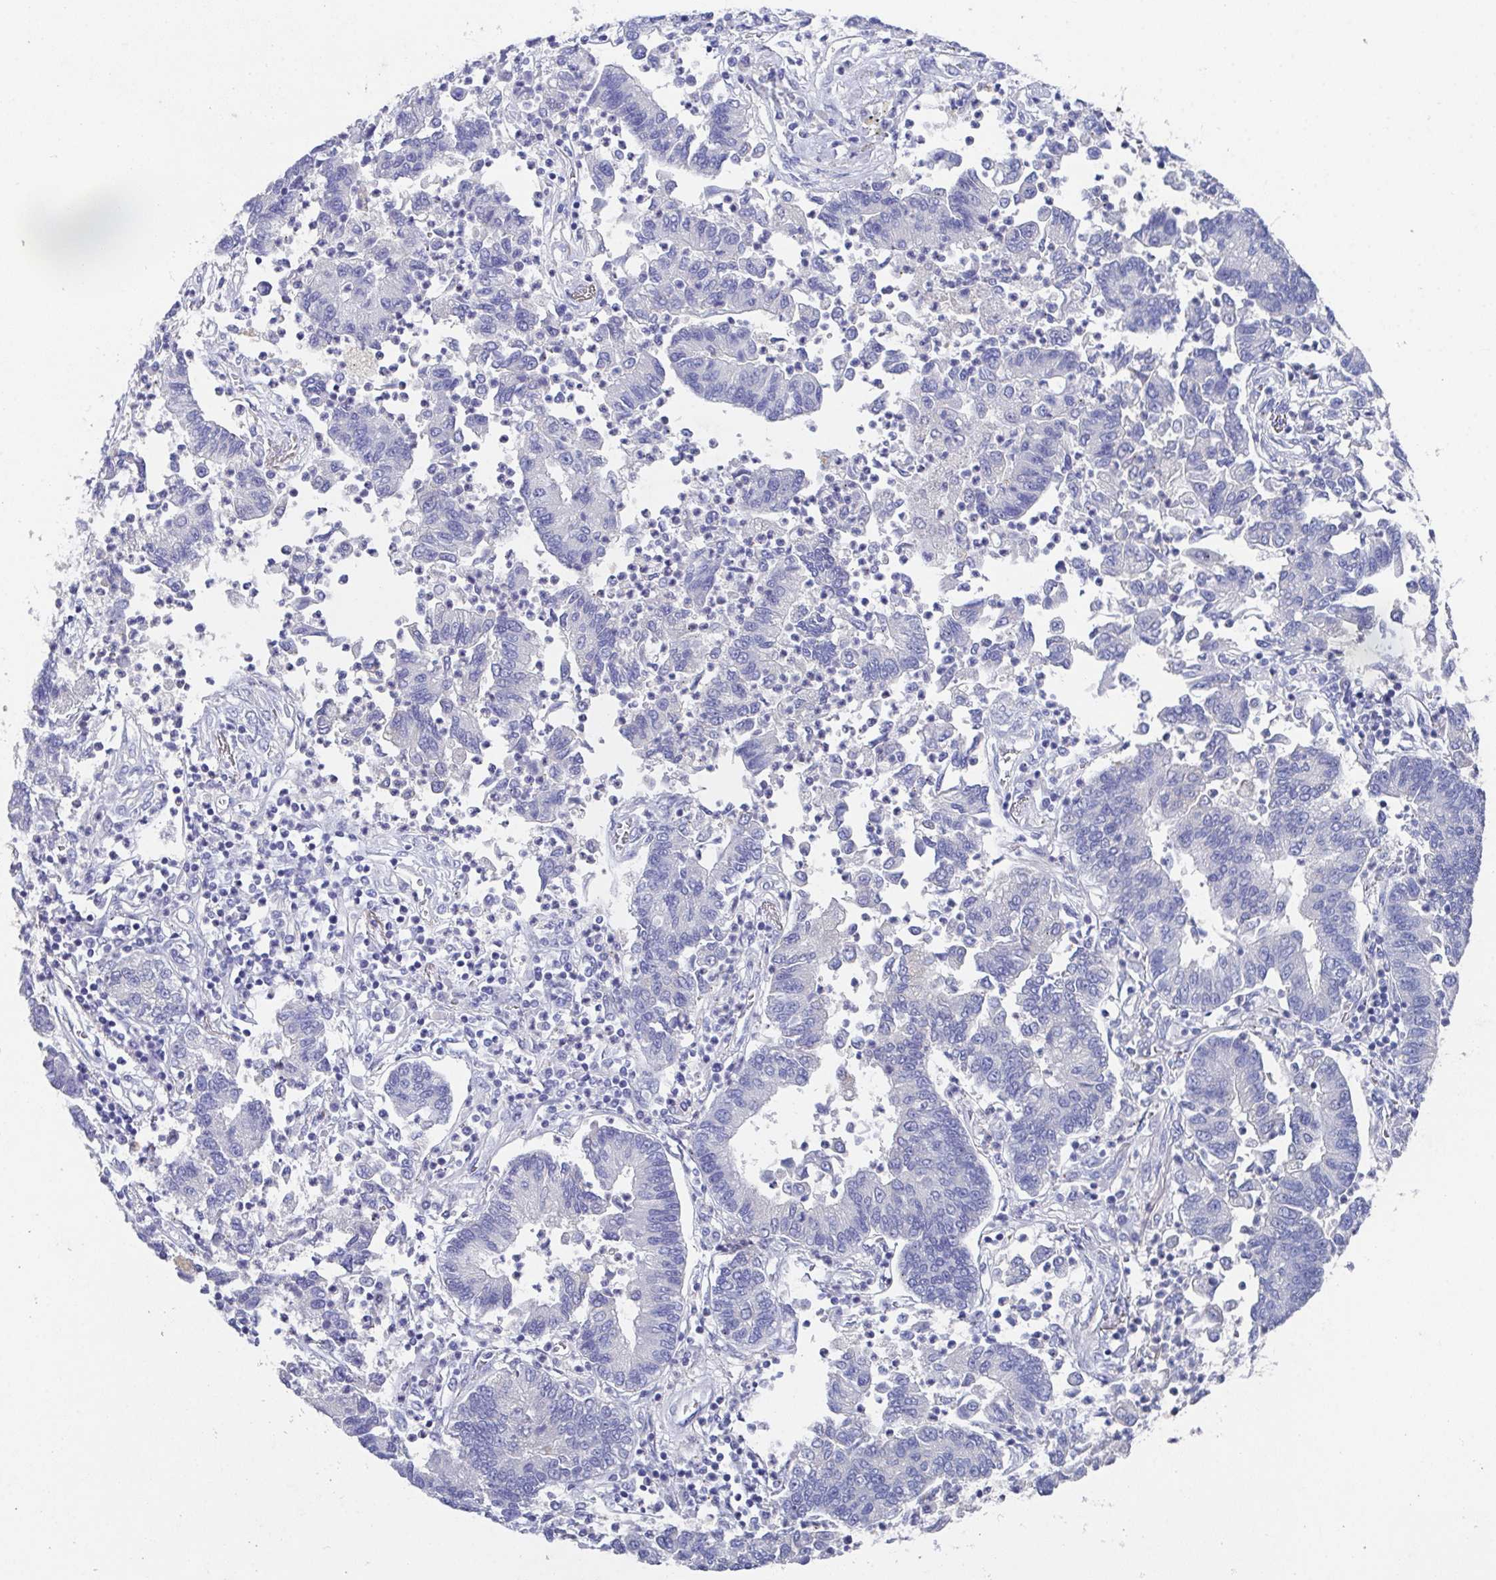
{"staining": {"intensity": "negative", "quantity": "none", "location": "none"}, "tissue": "lung cancer", "cell_type": "Tumor cells", "image_type": "cancer", "snomed": [{"axis": "morphology", "description": "Adenocarcinoma, NOS"}, {"axis": "topography", "description": "Lung"}], "caption": "A histopathology image of adenocarcinoma (lung) stained for a protein demonstrates no brown staining in tumor cells.", "gene": "SSC4D", "patient": {"sex": "female", "age": 57}}